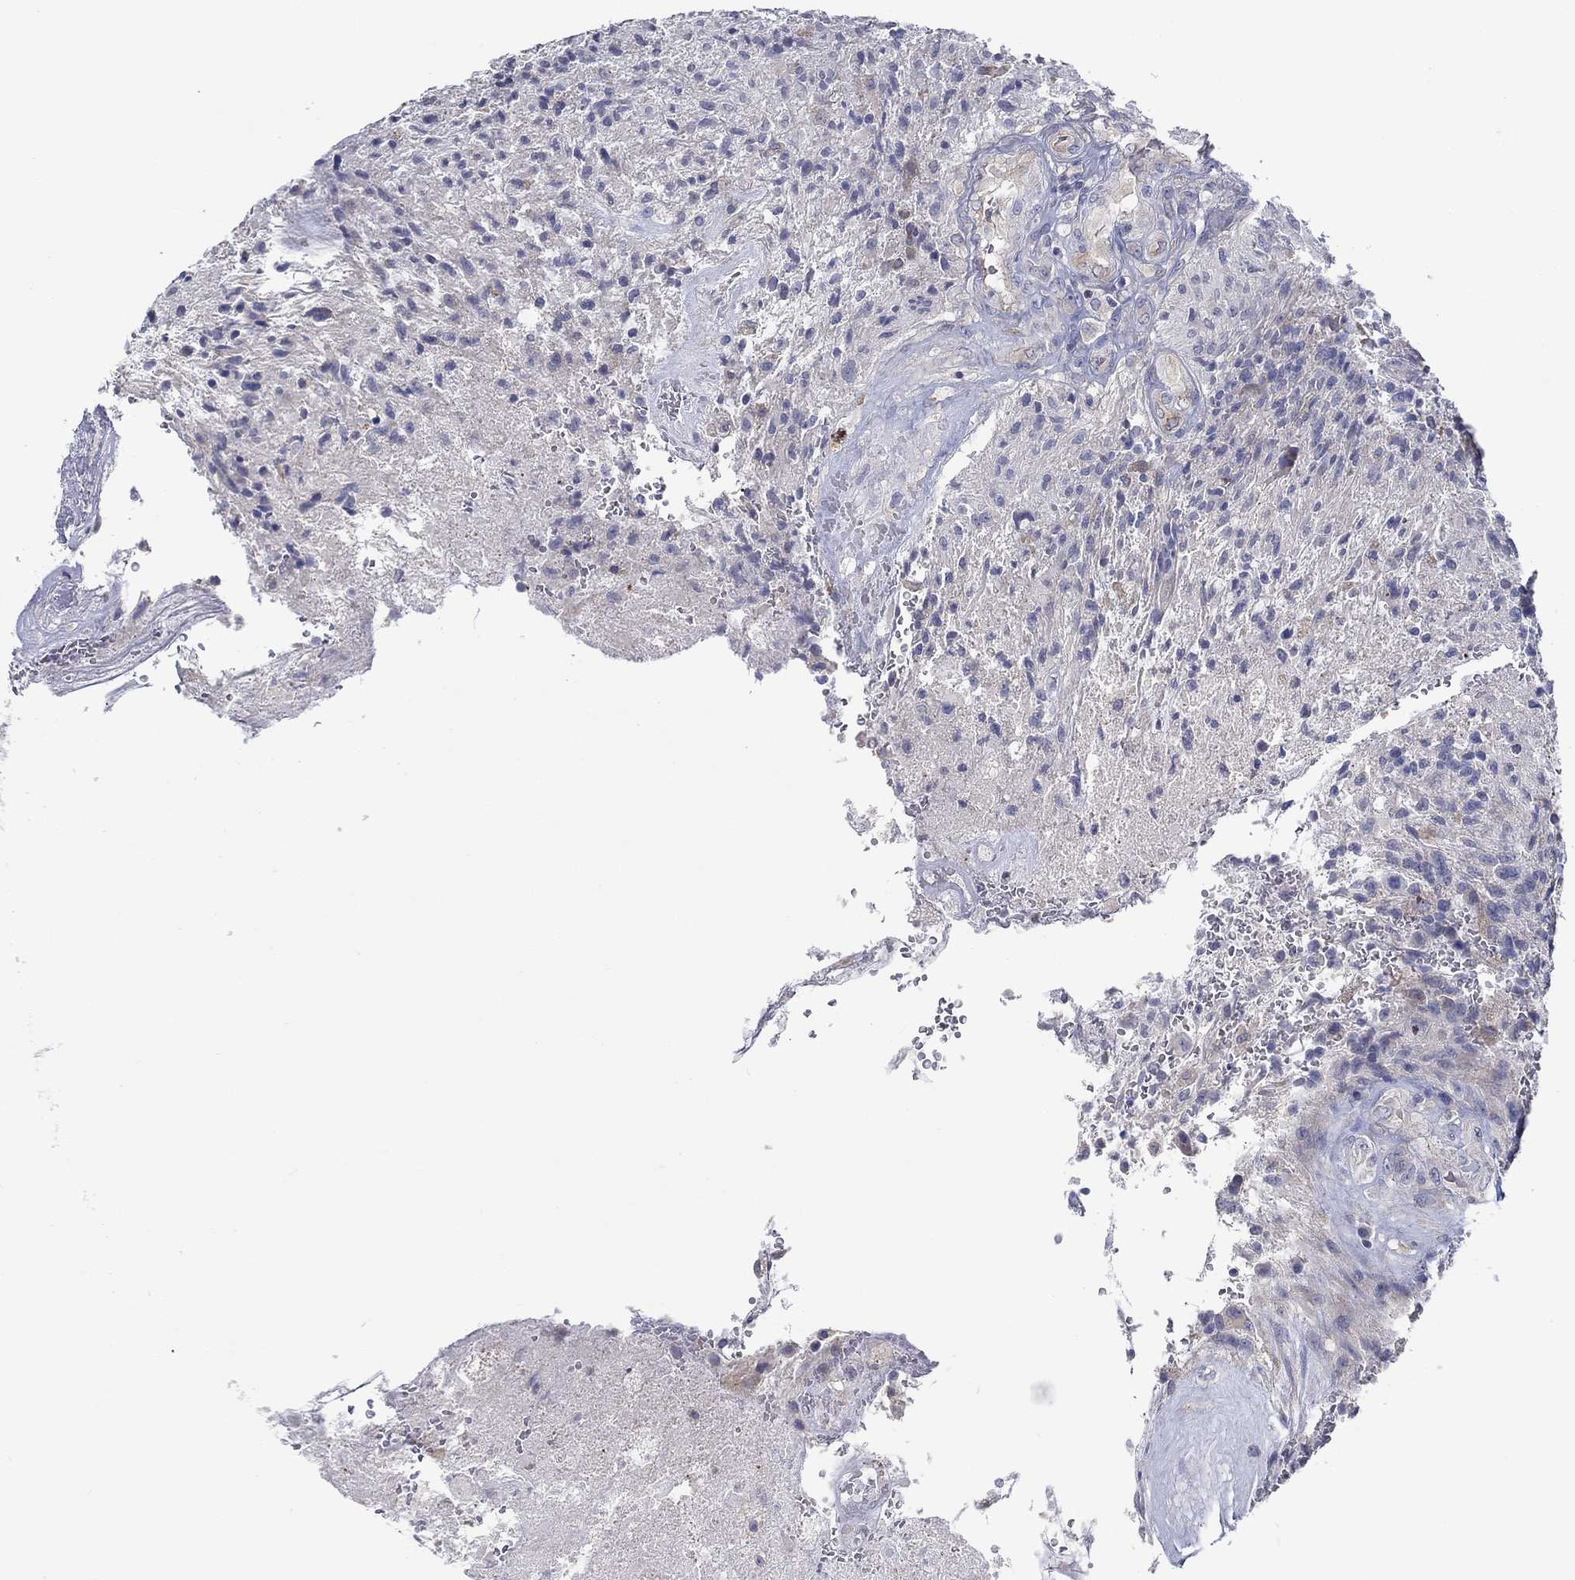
{"staining": {"intensity": "negative", "quantity": "none", "location": "none"}, "tissue": "glioma", "cell_type": "Tumor cells", "image_type": "cancer", "snomed": [{"axis": "morphology", "description": "Glioma, malignant, High grade"}, {"axis": "topography", "description": "Brain"}], "caption": "An image of glioma stained for a protein displays no brown staining in tumor cells.", "gene": "ERMP1", "patient": {"sex": "male", "age": 56}}